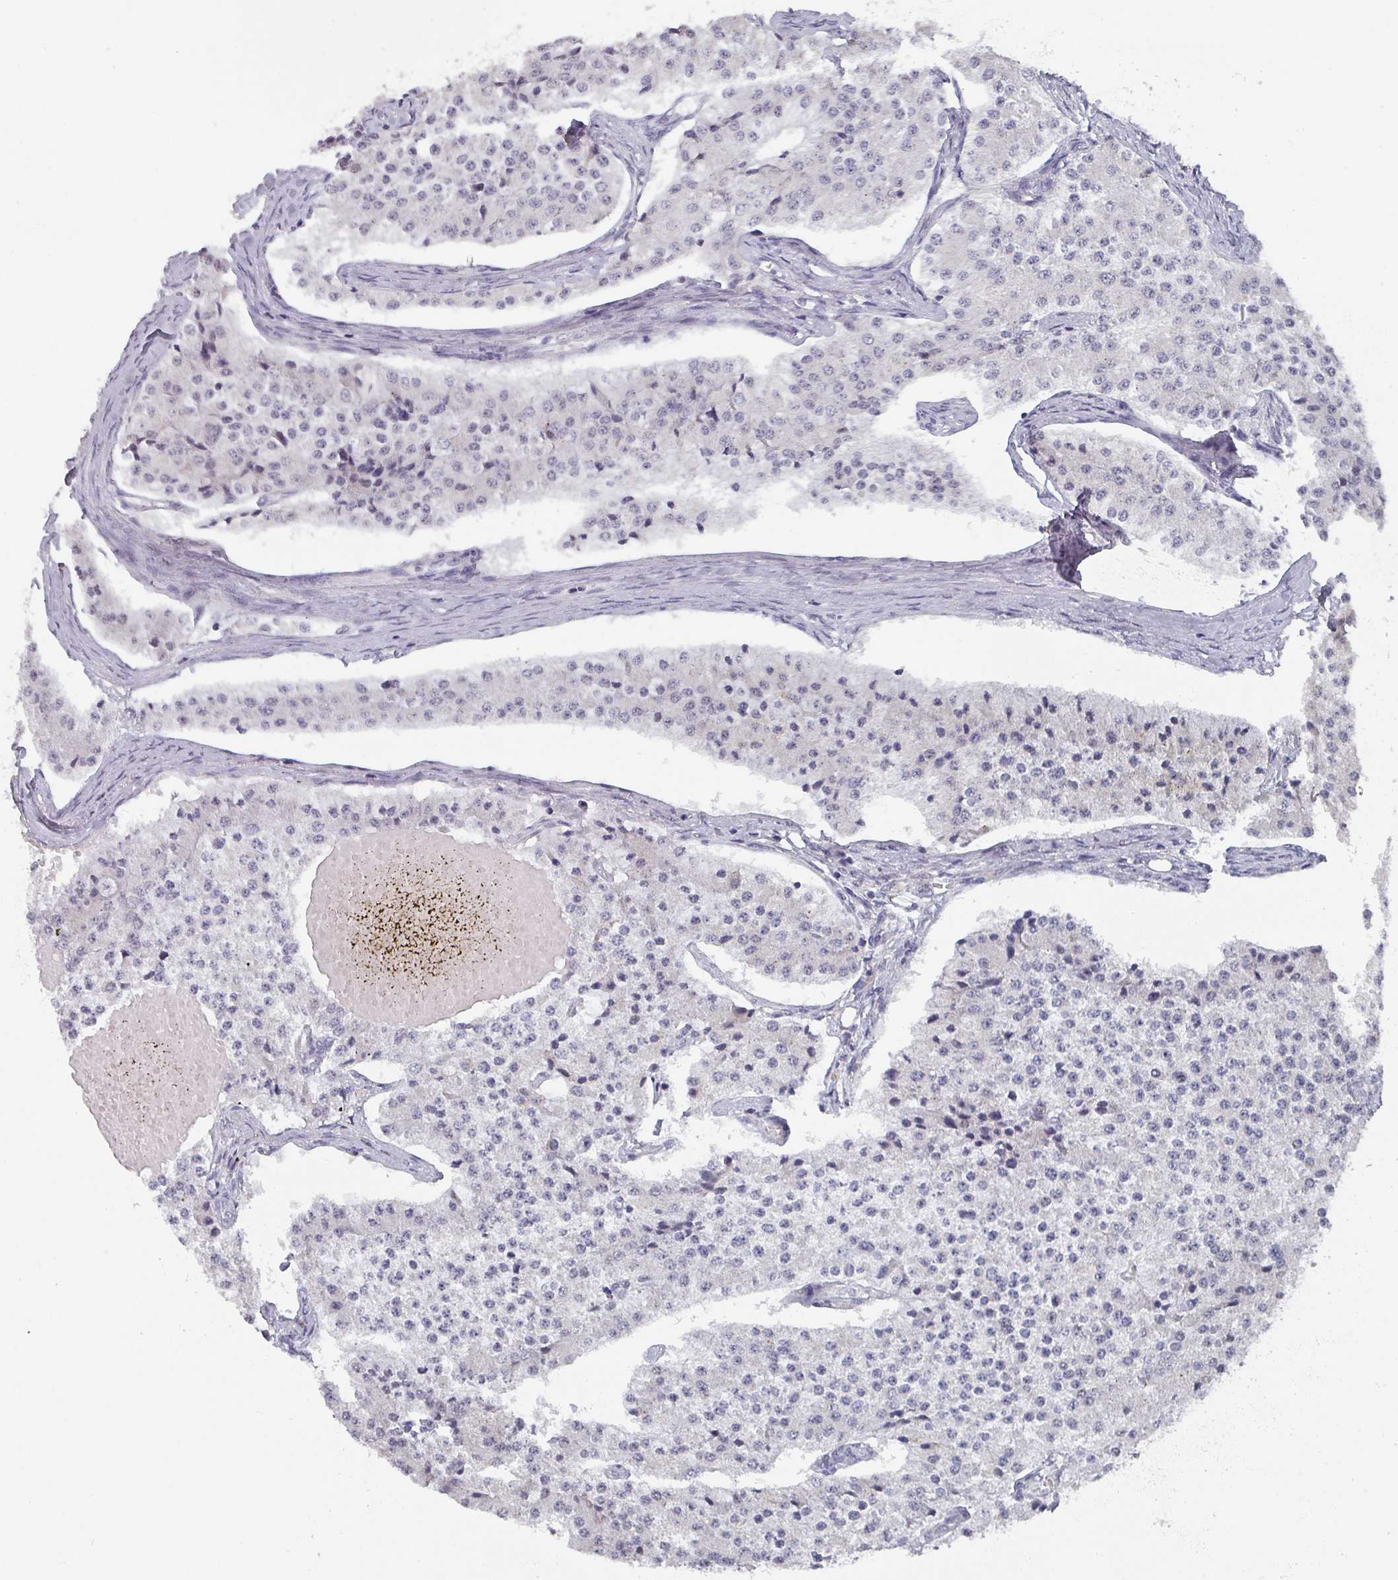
{"staining": {"intensity": "negative", "quantity": "none", "location": "none"}, "tissue": "carcinoid", "cell_type": "Tumor cells", "image_type": "cancer", "snomed": [{"axis": "morphology", "description": "Carcinoid, malignant, NOS"}, {"axis": "topography", "description": "Colon"}], "caption": "Immunohistochemistry micrograph of carcinoid stained for a protein (brown), which exhibits no expression in tumor cells. (Stains: DAB (3,3'-diaminobenzidine) immunohistochemistry (IHC) with hematoxylin counter stain, Microscopy: brightfield microscopy at high magnification).", "gene": "ZNF654", "patient": {"sex": "female", "age": 52}}